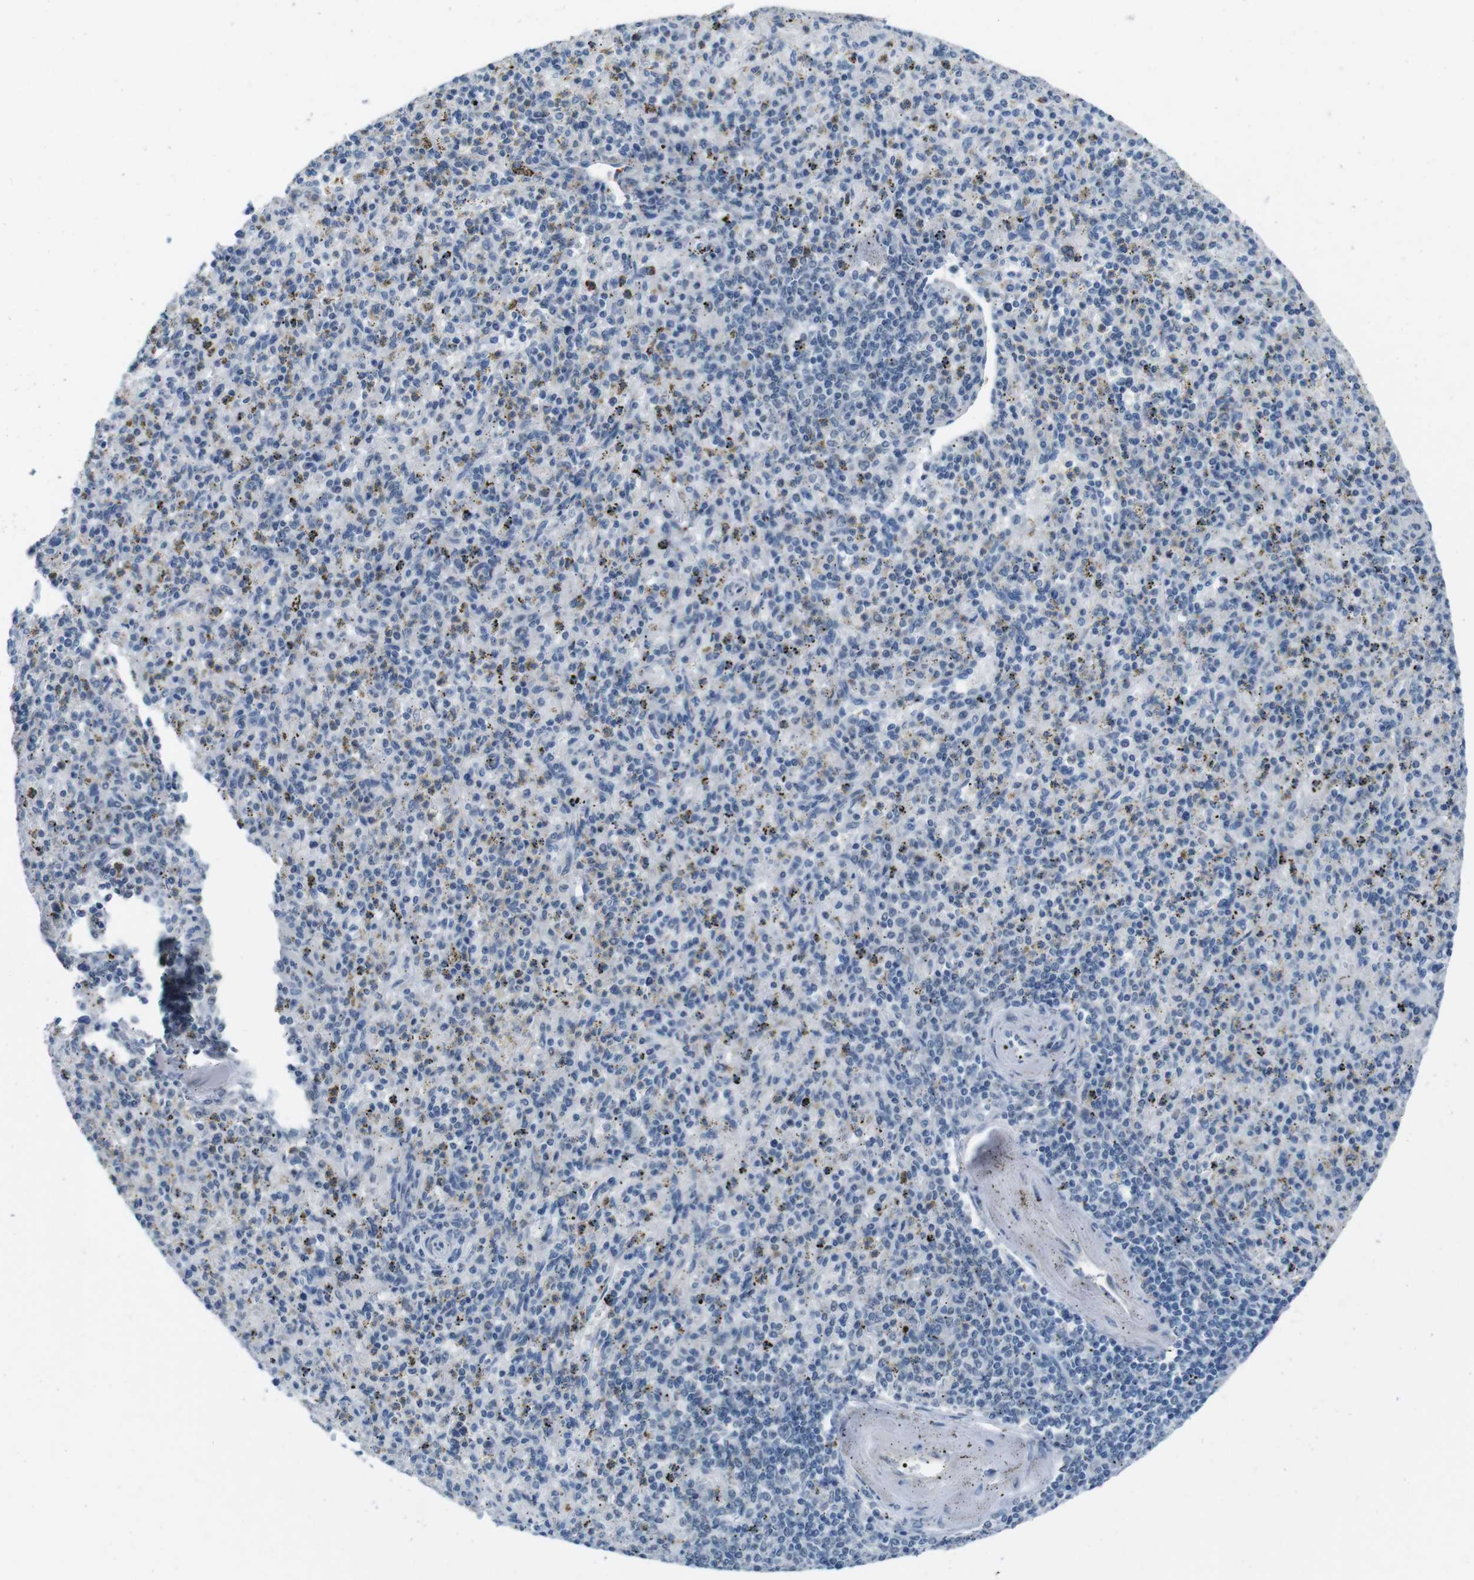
{"staining": {"intensity": "negative", "quantity": "none", "location": "none"}, "tissue": "spleen", "cell_type": "Cells in red pulp", "image_type": "normal", "snomed": [{"axis": "morphology", "description": "Normal tissue, NOS"}, {"axis": "topography", "description": "Spleen"}], "caption": "This is a photomicrograph of immunohistochemistry staining of benign spleen, which shows no expression in cells in red pulp. The staining was performed using DAB to visualize the protein expression in brown, while the nuclei were stained in blue with hematoxylin (Magnification: 20x).", "gene": "CDHR2", "patient": {"sex": "male", "age": 72}}